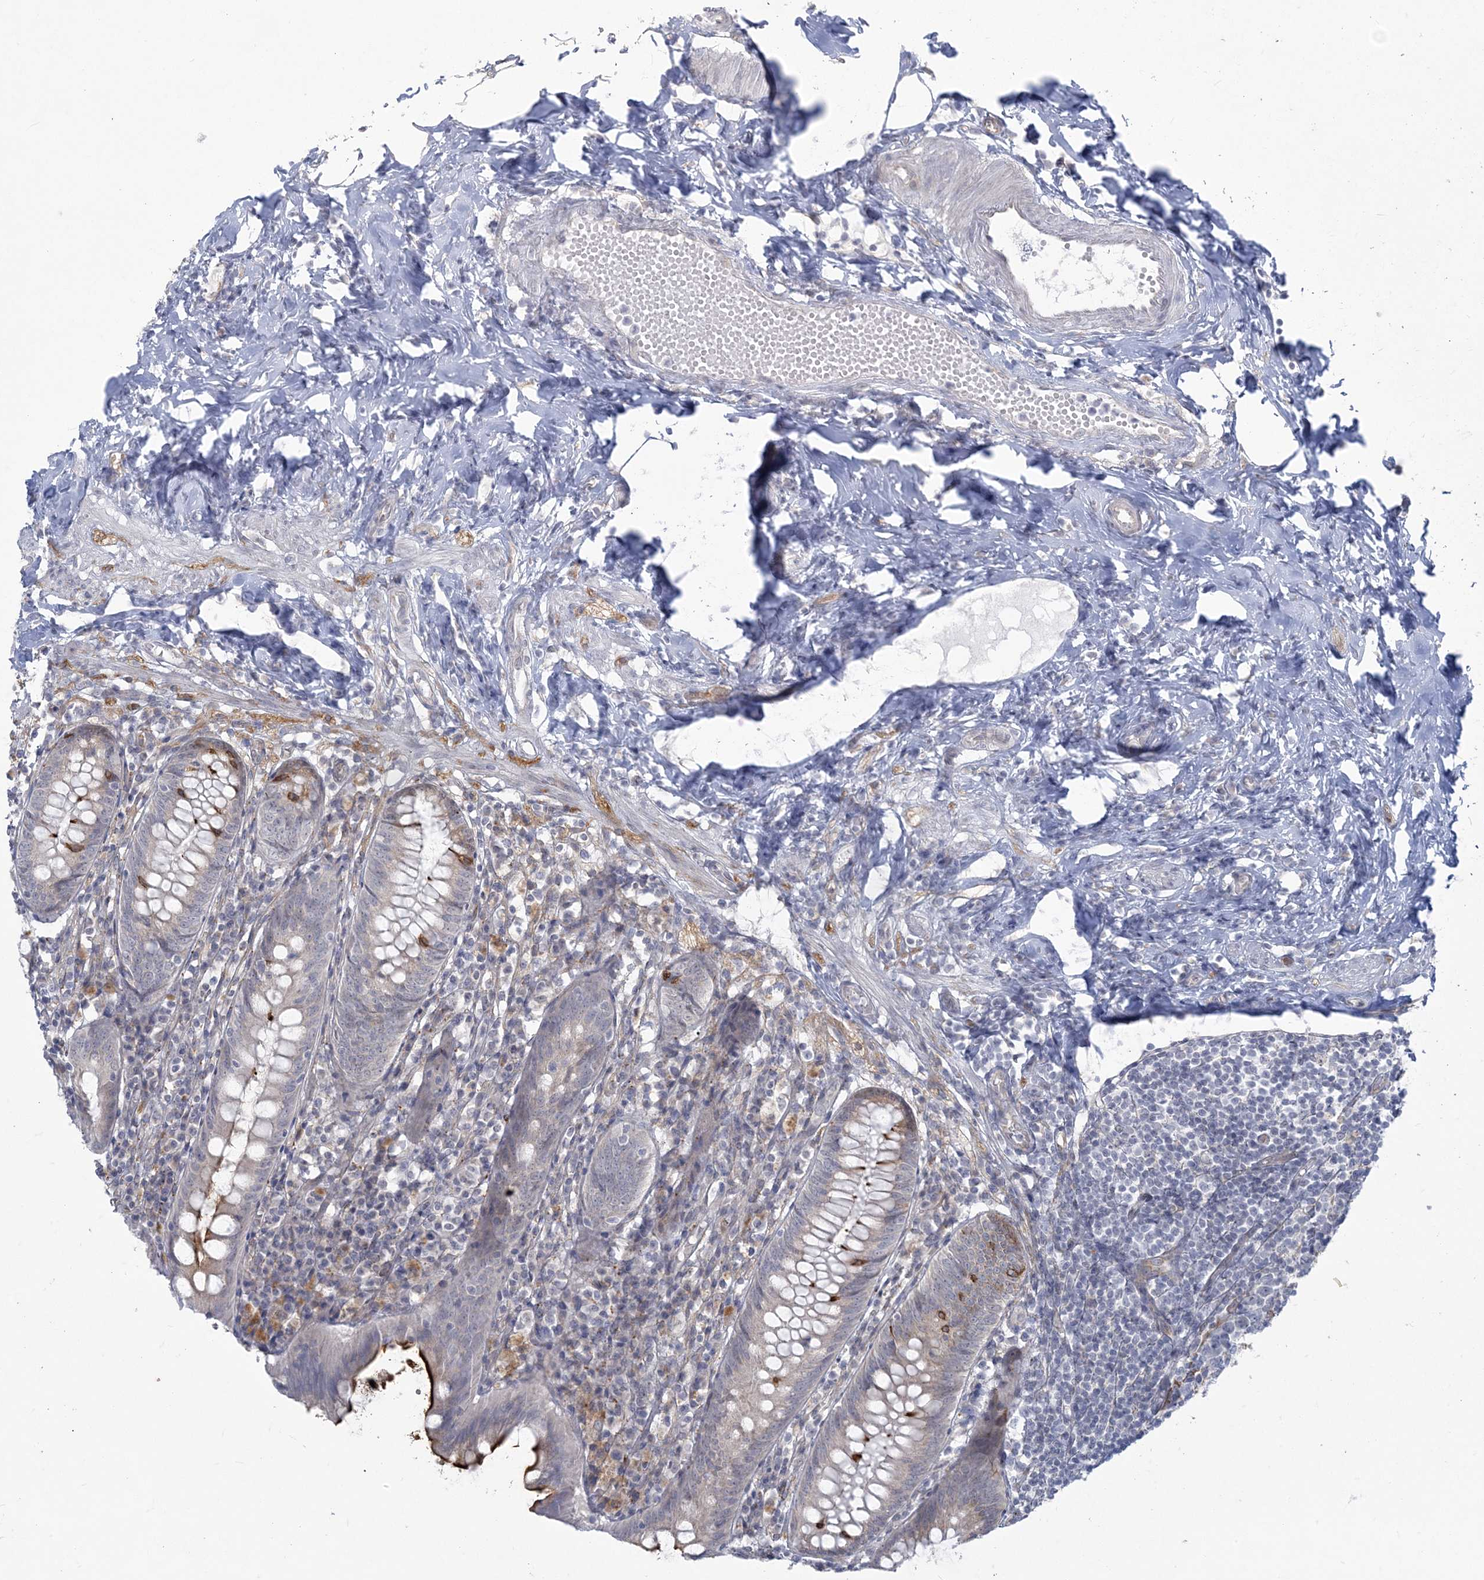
{"staining": {"intensity": "strong", "quantity": "<25%", "location": "cytoplasmic/membranous"}, "tissue": "appendix", "cell_type": "Glandular cells", "image_type": "normal", "snomed": [{"axis": "morphology", "description": "Normal tissue, NOS"}, {"axis": "topography", "description": "Appendix"}], "caption": "Strong cytoplasmic/membranous expression is identified in approximately <25% of glandular cells in unremarkable appendix. Using DAB (brown) and hematoxylin (blue) stains, captured at high magnification using brightfield microscopy.", "gene": "ZC3H6", "patient": {"sex": "female", "age": 54}}